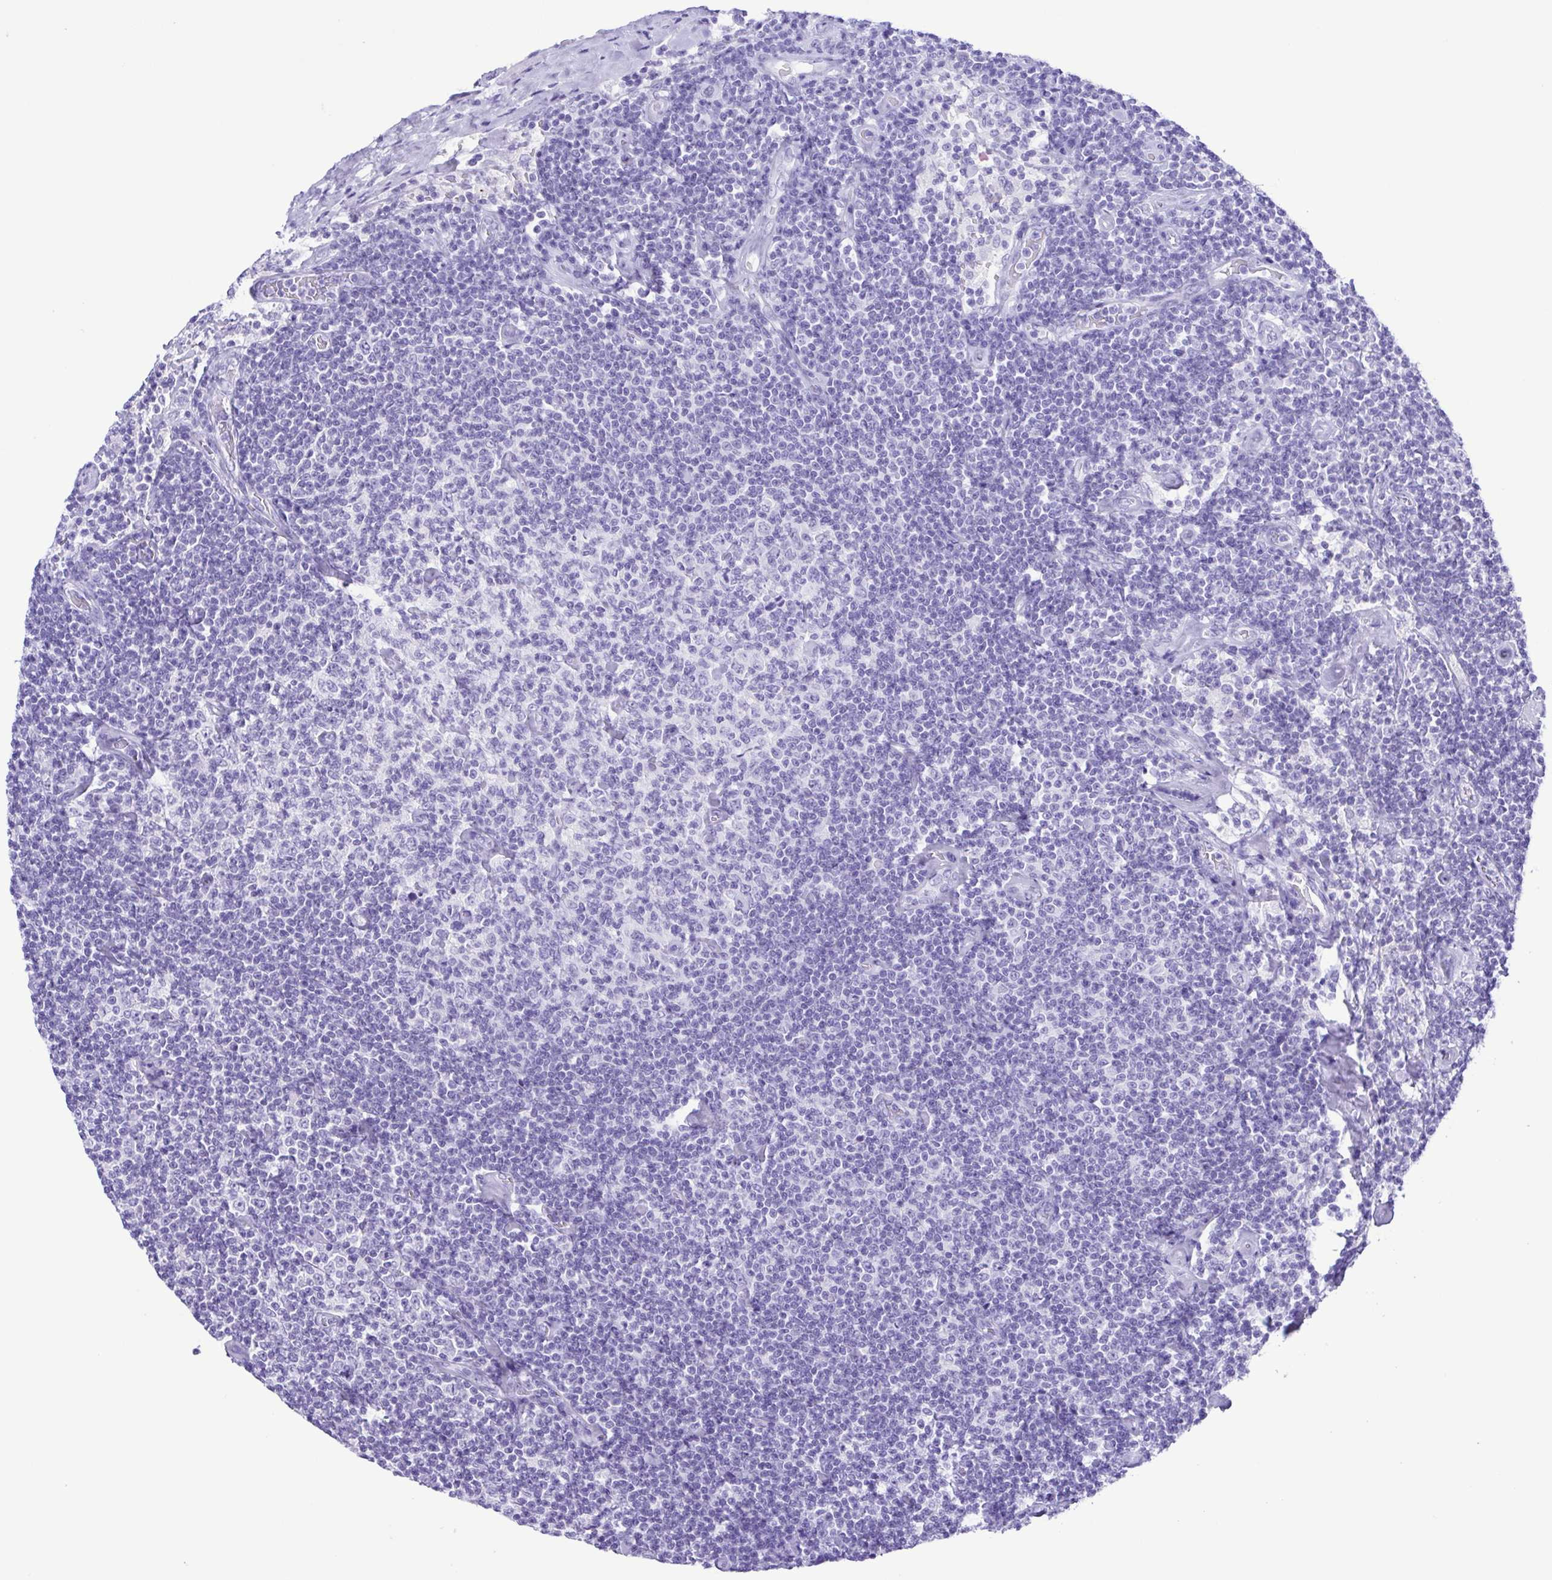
{"staining": {"intensity": "negative", "quantity": "none", "location": "none"}, "tissue": "lymphoma", "cell_type": "Tumor cells", "image_type": "cancer", "snomed": [{"axis": "morphology", "description": "Malignant lymphoma, non-Hodgkin's type, Low grade"}, {"axis": "topography", "description": "Lymph node"}], "caption": "High power microscopy micrograph of an immunohistochemistry micrograph of lymphoma, revealing no significant staining in tumor cells.", "gene": "OVGP1", "patient": {"sex": "male", "age": 81}}